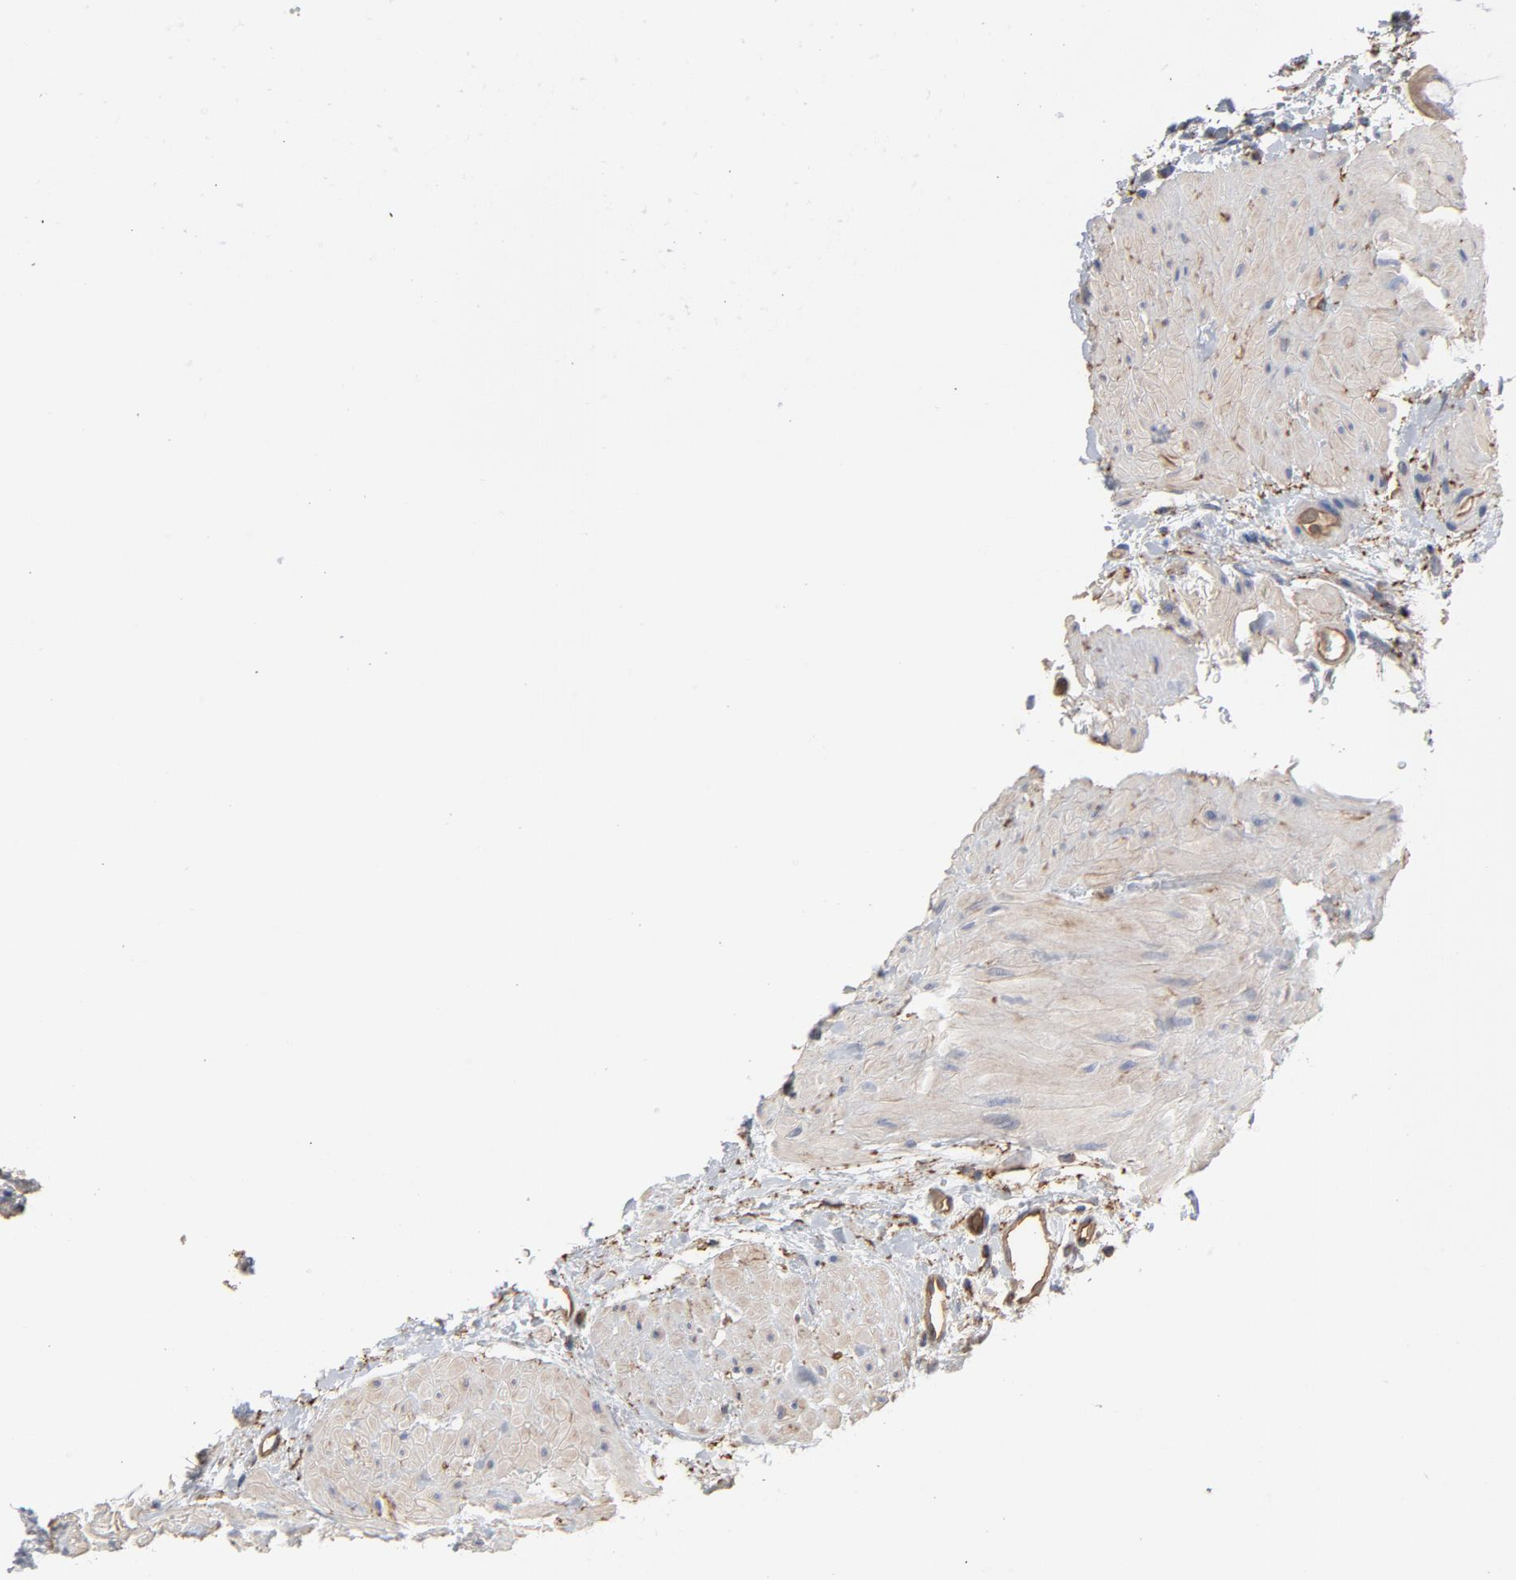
{"staining": {"intensity": "moderate", "quantity": ">75%", "location": "cytoplasmic/membranous"}, "tissue": "gallbladder", "cell_type": "Glandular cells", "image_type": "normal", "snomed": [{"axis": "morphology", "description": "Normal tissue, NOS"}, {"axis": "morphology", "description": "Inflammation, NOS"}, {"axis": "topography", "description": "Gallbladder"}], "caption": "A brown stain labels moderate cytoplasmic/membranous expression of a protein in glandular cells of normal gallbladder.", "gene": "OXA1L", "patient": {"sex": "male", "age": 66}}